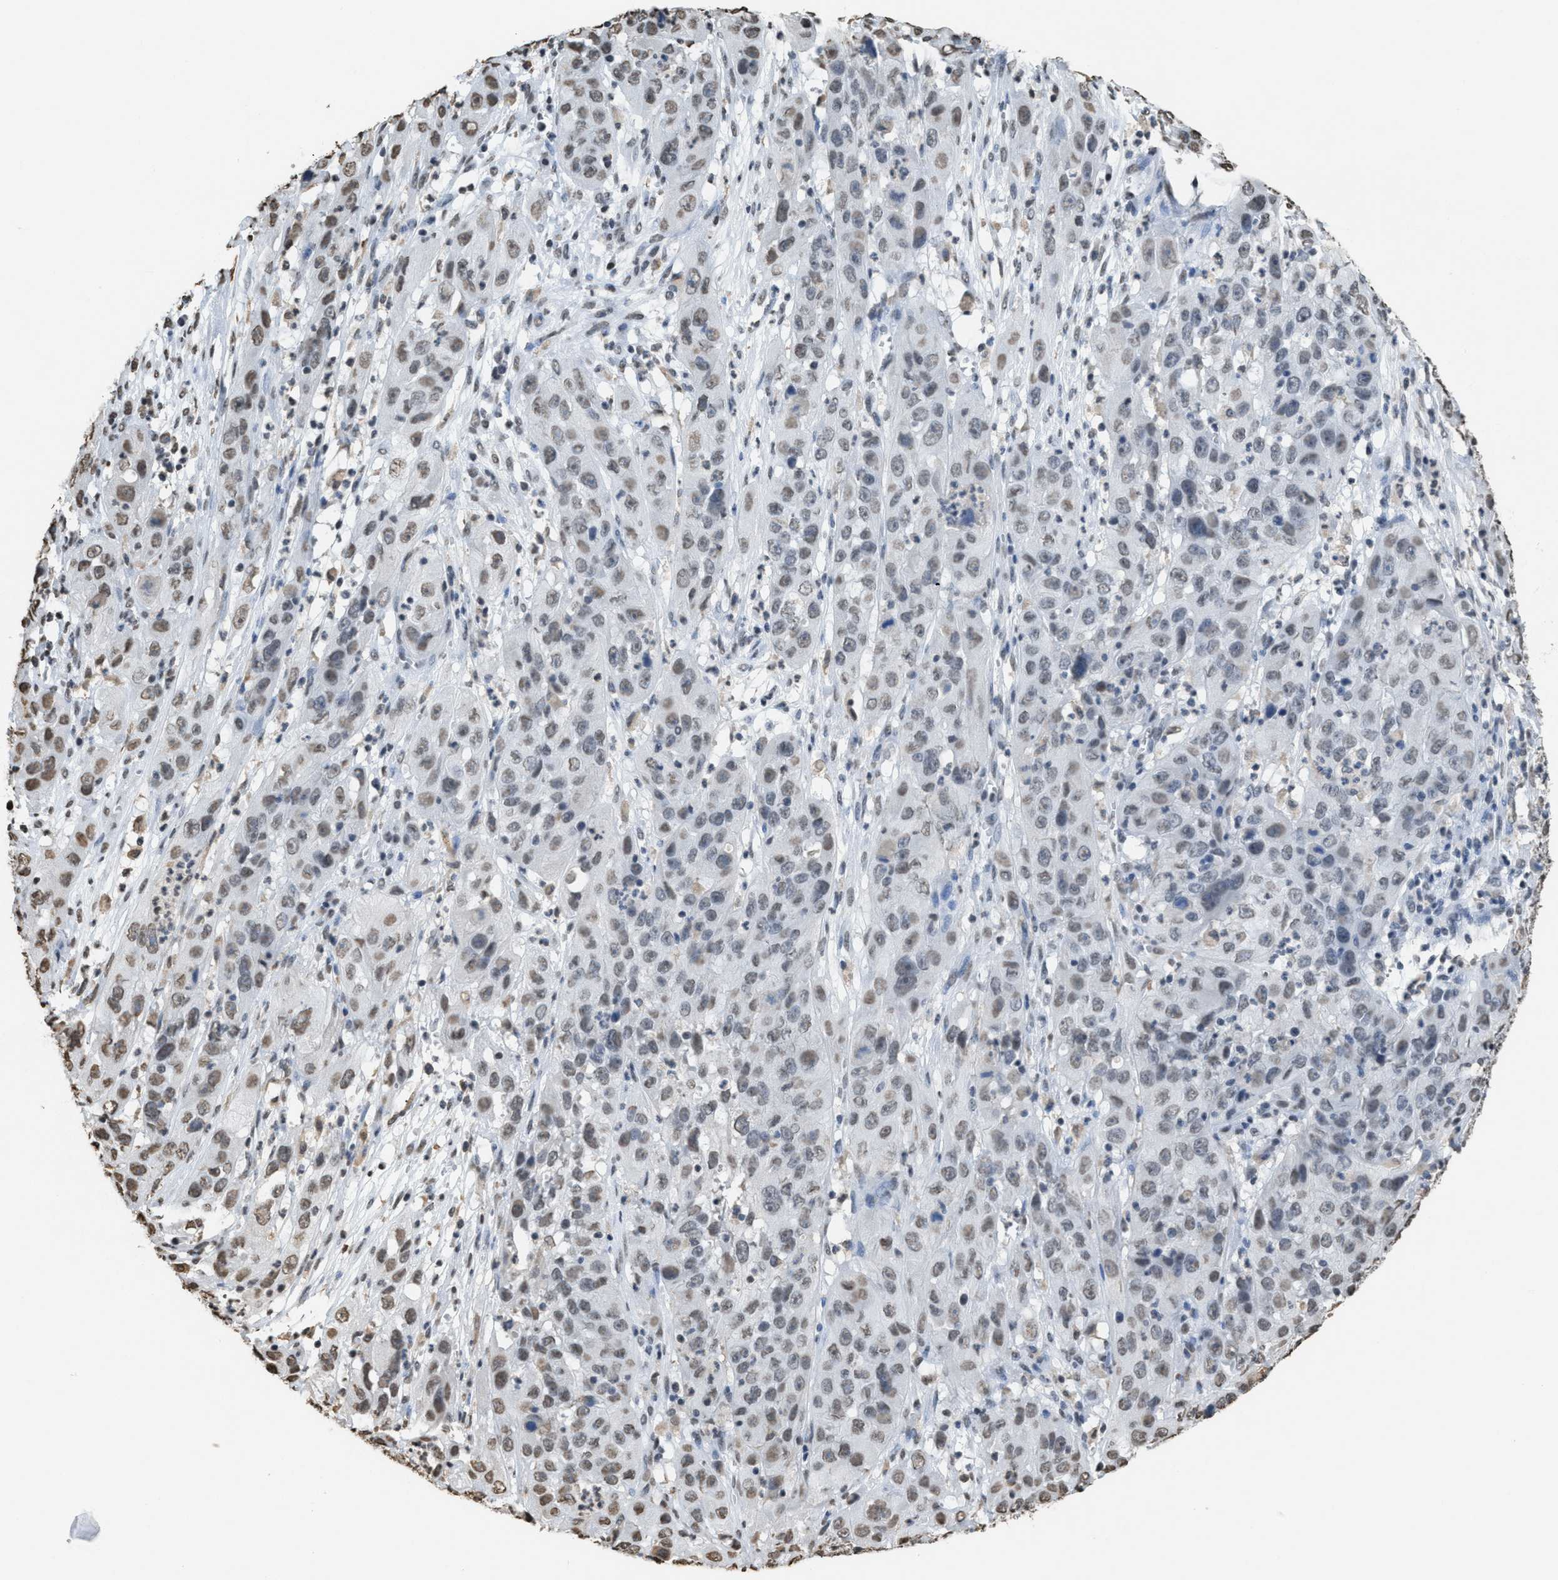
{"staining": {"intensity": "moderate", "quantity": "<25%", "location": "nuclear"}, "tissue": "cervical cancer", "cell_type": "Tumor cells", "image_type": "cancer", "snomed": [{"axis": "morphology", "description": "Squamous cell carcinoma, NOS"}, {"axis": "topography", "description": "Cervix"}], "caption": "An immunohistochemistry image of neoplastic tissue is shown. Protein staining in brown shows moderate nuclear positivity in cervical cancer (squamous cell carcinoma) within tumor cells.", "gene": "NUP88", "patient": {"sex": "female", "age": 32}}